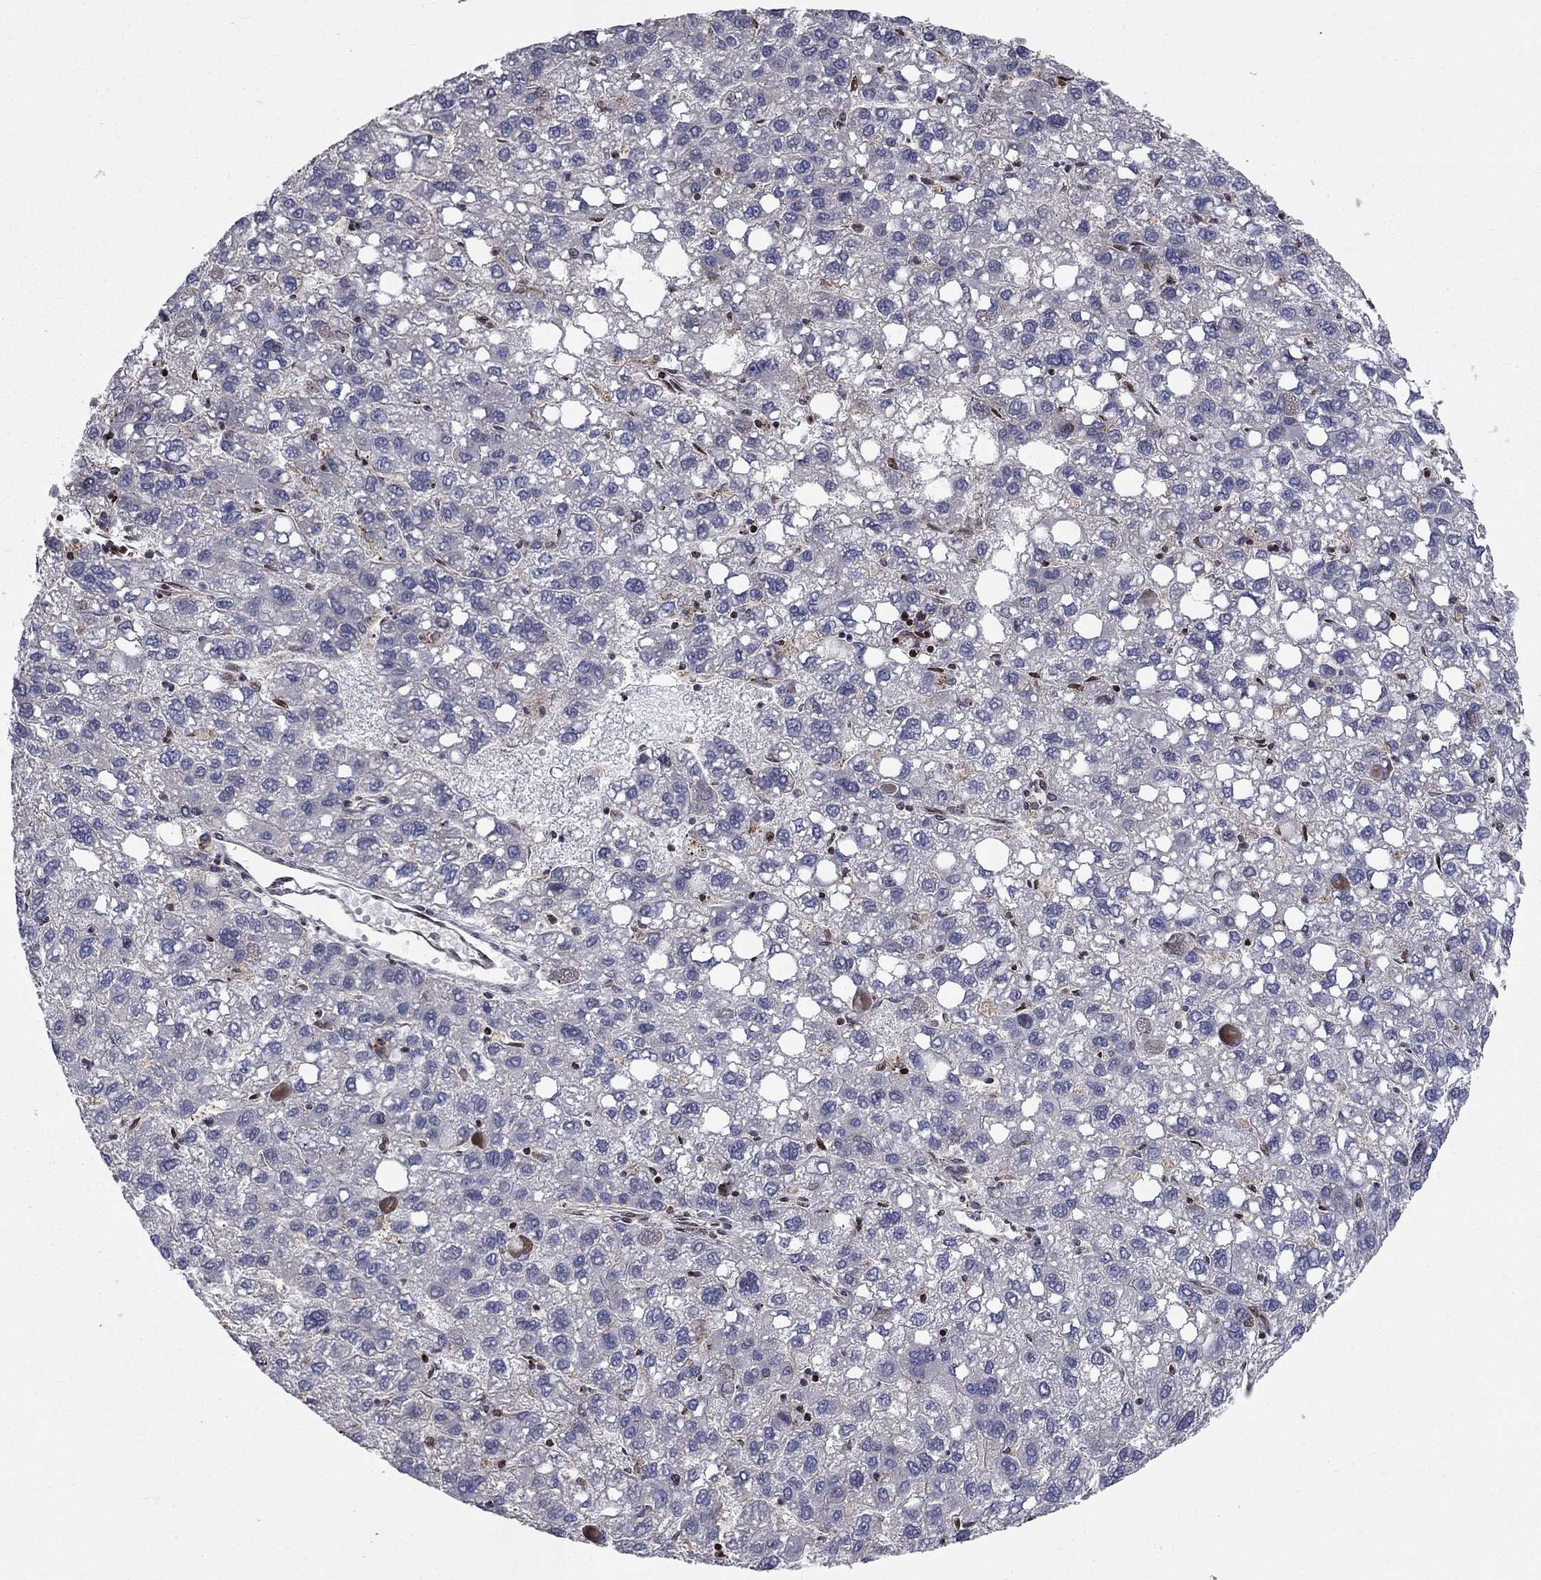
{"staining": {"intensity": "negative", "quantity": "none", "location": "none"}, "tissue": "liver cancer", "cell_type": "Tumor cells", "image_type": "cancer", "snomed": [{"axis": "morphology", "description": "Carcinoma, Hepatocellular, NOS"}, {"axis": "topography", "description": "Liver"}], "caption": "Immunohistochemistry (IHC) micrograph of human liver cancer stained for a protein (brown), which exhibits no expression in tumor cells.", "gene": "ERN2", "patient": {"sex": "female", "age": 82}}